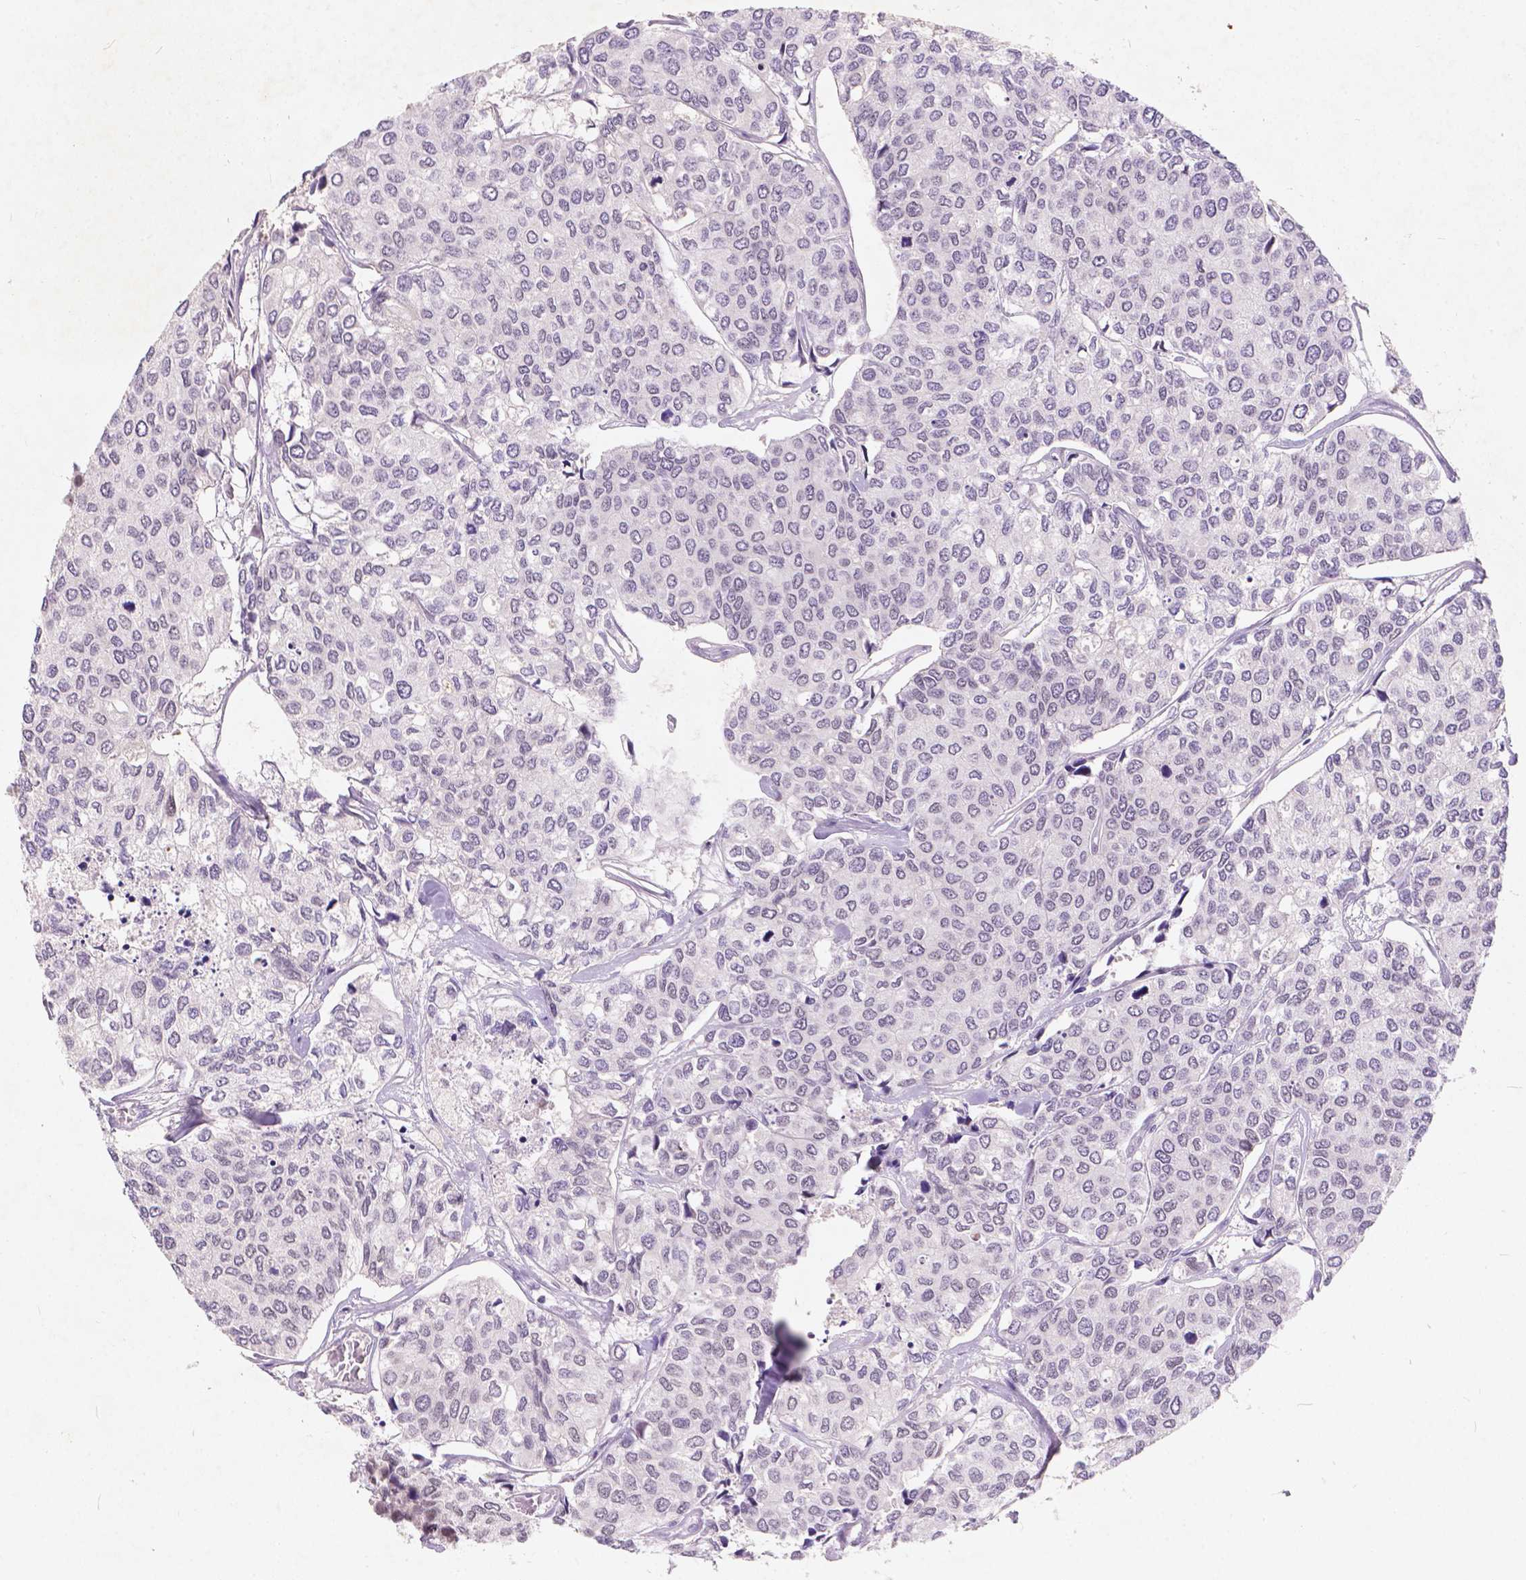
{"staining": {"intensity": "negative", "quantity": "none", "location": "none"}, "tissue": "urothelial cancer", "cell_type": "Tumor cells", "image_type": "cancer", "snomed": [{"axis": "morphology", "description": "Urothelial carcinoma, High grade"}, {"axis": "topography", "description": "Urinary bladder"}], "caption": "A histopathology image of human urothelial cancer is negative for staining in tumor cells.", "gene": "FAM53A", "patient": {"sex": "male", "age": 73}}